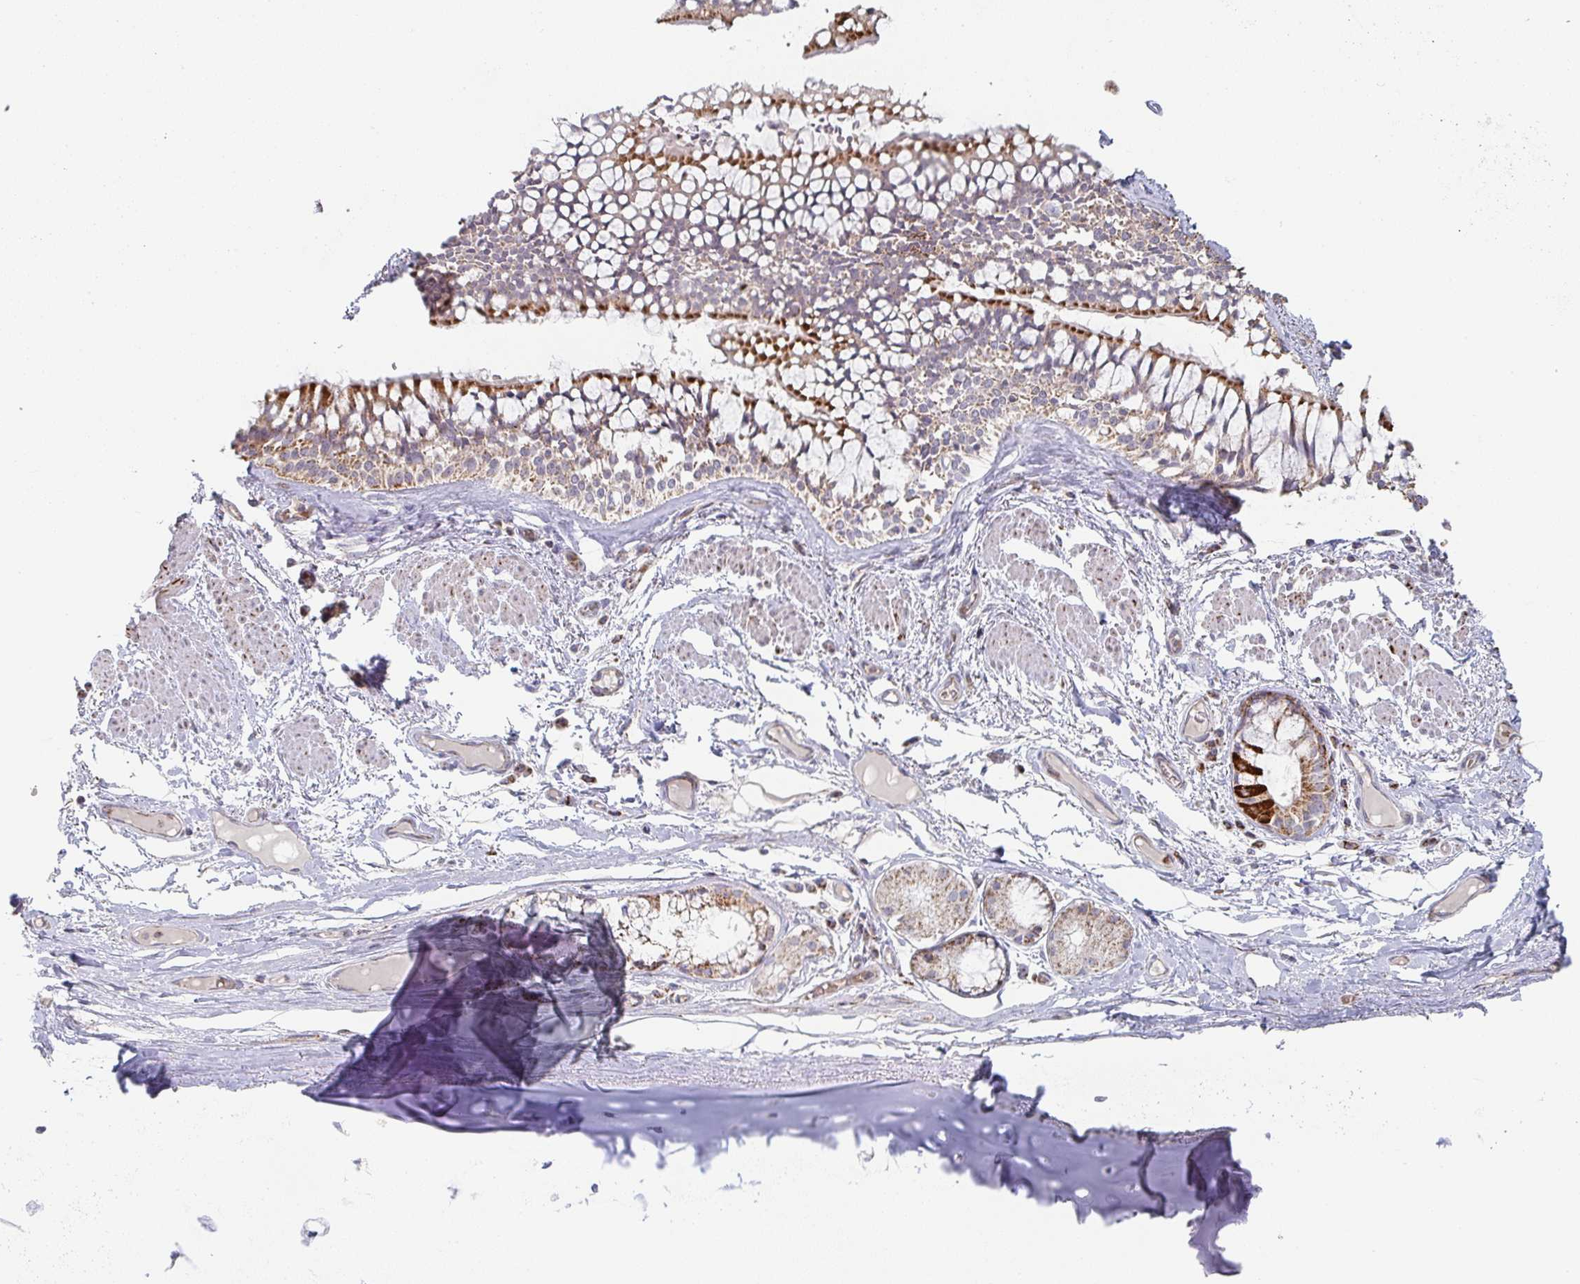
{"staining": {"intensity": "negative", "quantity": "none", "location": "none"}, "tissue": "soft tissue", "cell_type": "Chondrocytes", "image_type": "normal", "snomed": [{"axis": "morphology", "description": "Normal tissue, NOS"}, {"axis": "topography", "description": "Cartilage tissue"}, {"axis": "topography", "description": "Bronchus"}], "caption": "Photomicrograph shows no protein staining in chondrocytes of benign soft tissue.", "gene": "ZNF526", "patient": {"sex": "male", "age": 64}}